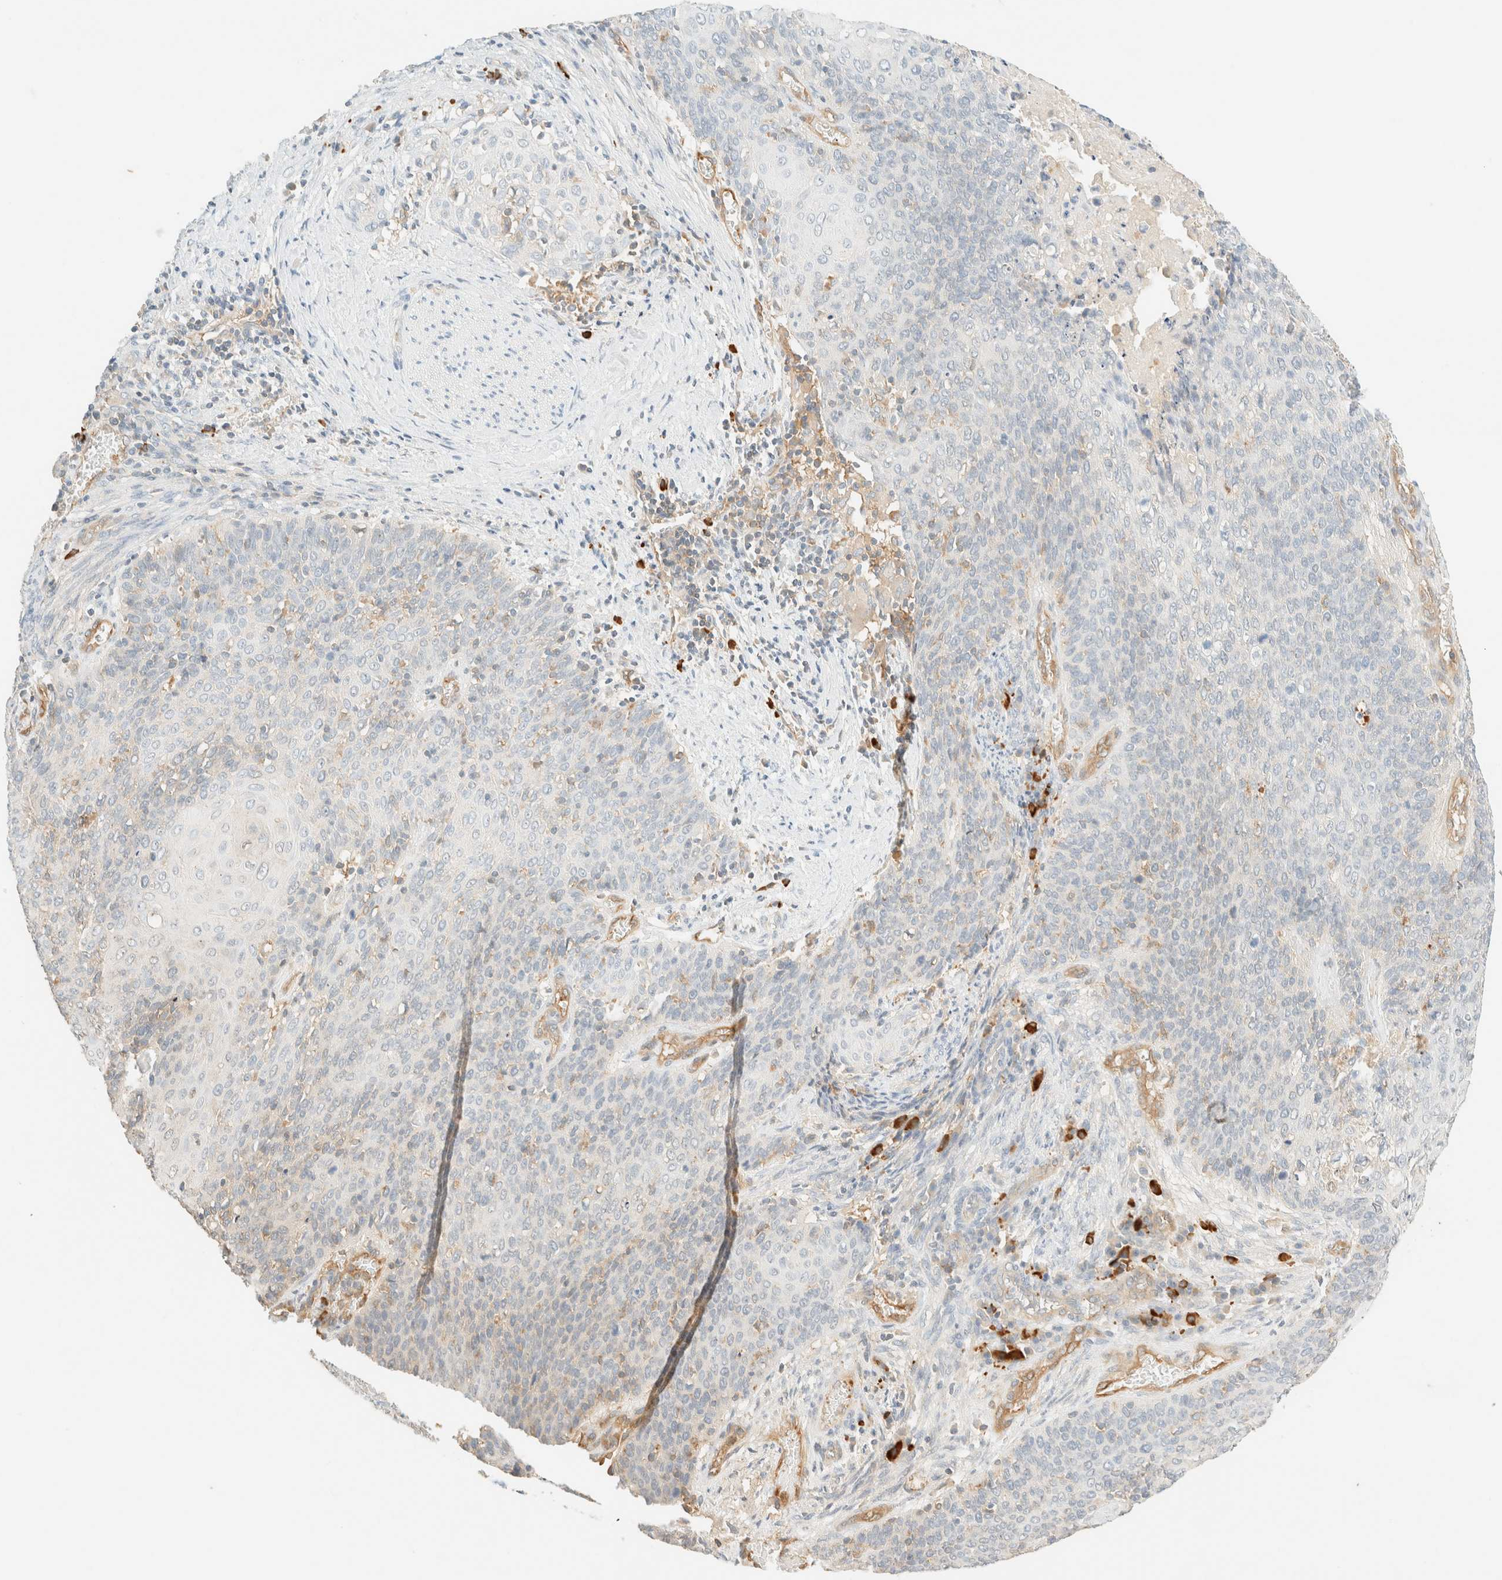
{"staining": {"intensity": "negative", "quantity": "none", "location": "none"}, "tissue": "cervical cancer", "cell_type": "Tumor cells", "image_type": "cancer", "snomed": [{"axis": "morphology", "description": "Squamous cell carcinoma, NOS"}, {"axis": "topography", "description": "Cervix"}], "caption": "DAB immunohistochemical staining of human cervical cancer demonstrates no significant positivity in tumor cells.", "gene": "FHOD1", "patient": {"sex": "female", "age": 39}}